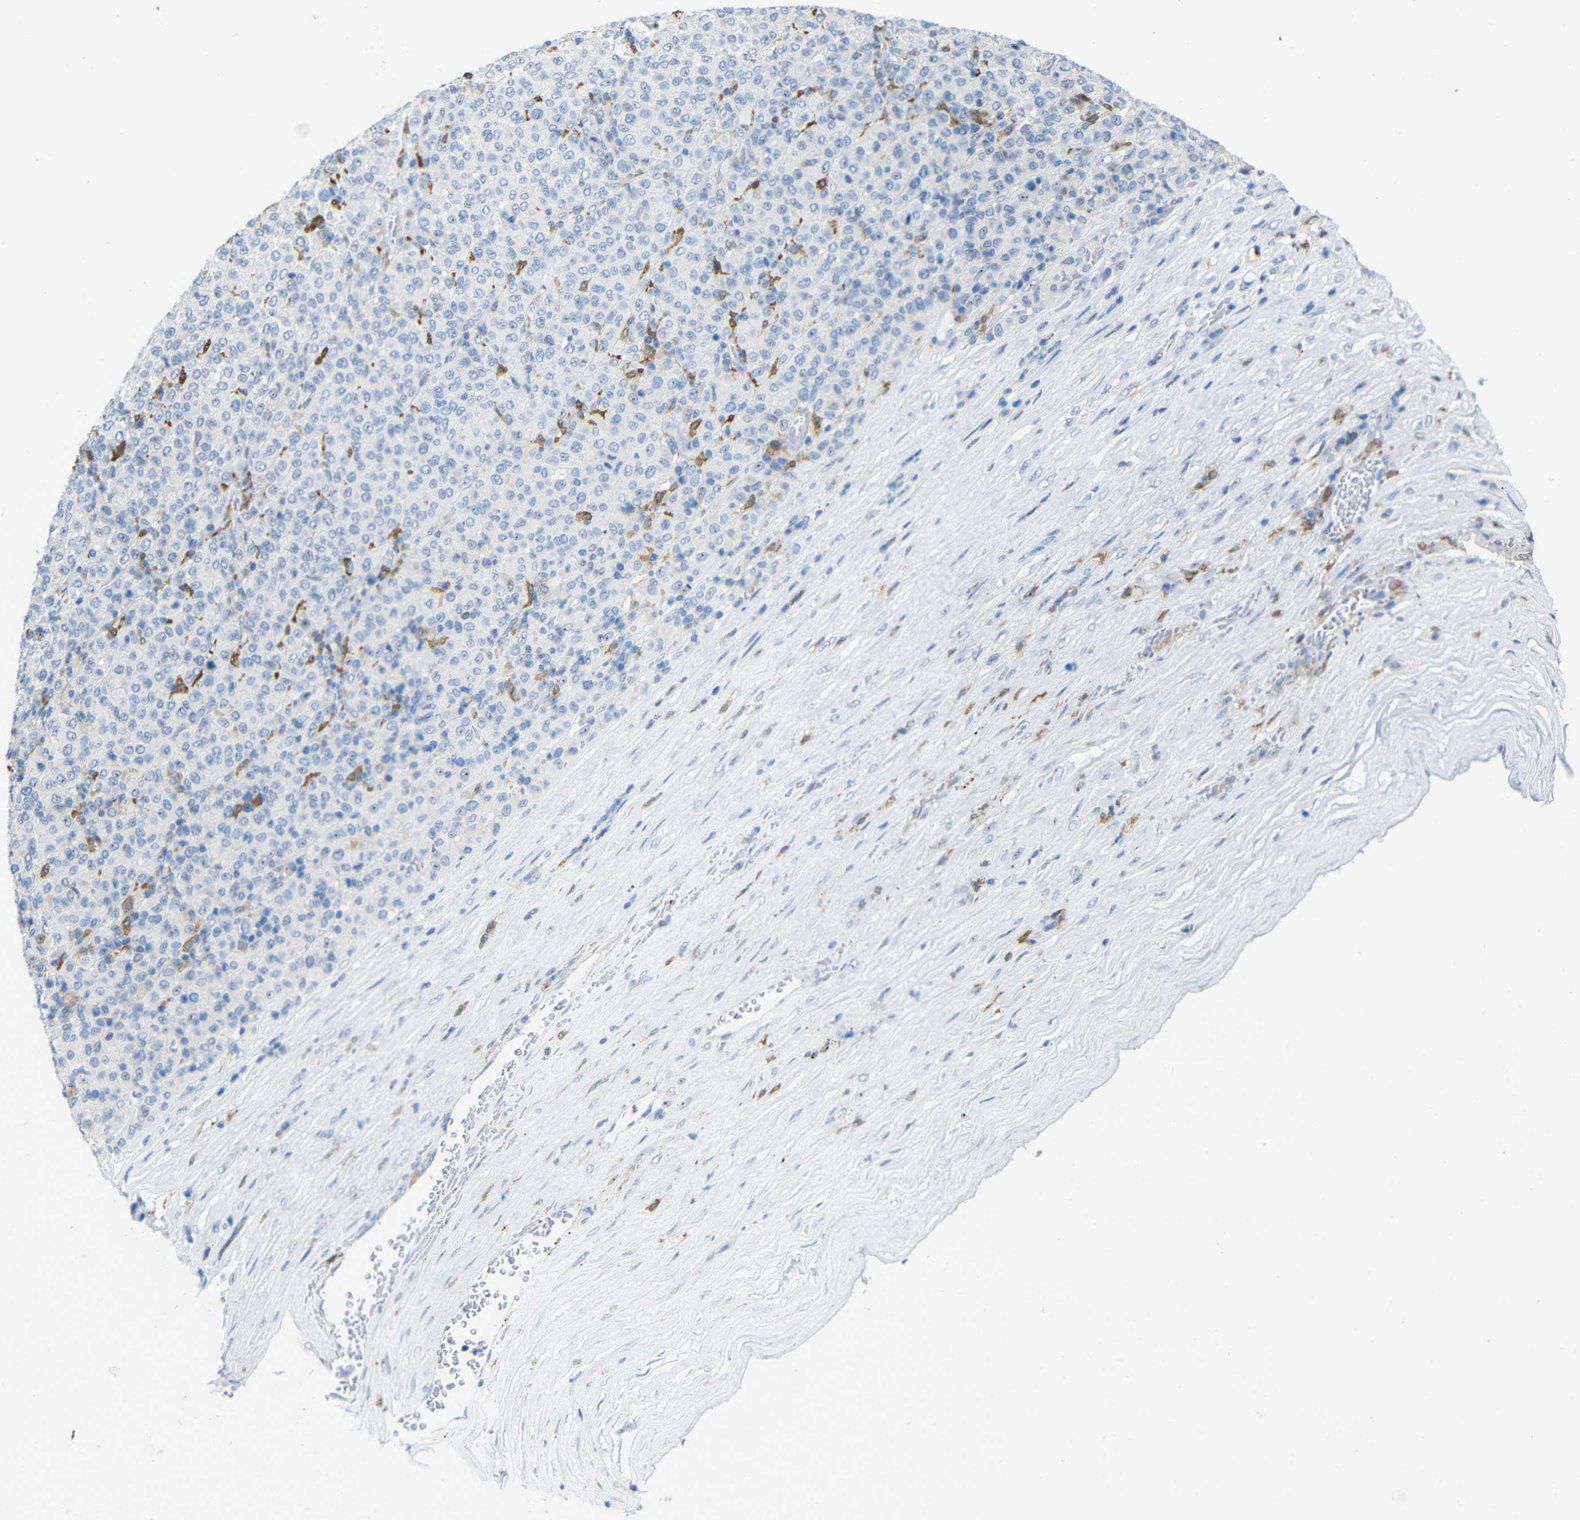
{"staining": {"intensity": "negative", "quantity": "none", "location": "none"}, "tissue": "melanoma", "cell_type": "Tumor cells", "image_type": "cancer", "snomed": [{"axis": "morphology", "description": "Malignant melanoma, Metastatic site"}, {"axis": "topography", "description": "Pancreas"}], "caption": "IHC image of melanoma stained for a protein (brown), which shows no staining in tumor cells. (Brightfield microscopy of DAB IHC at high magnification).", "gene": "C1orf210", "patient": {"sex": "female", "age": 30}}